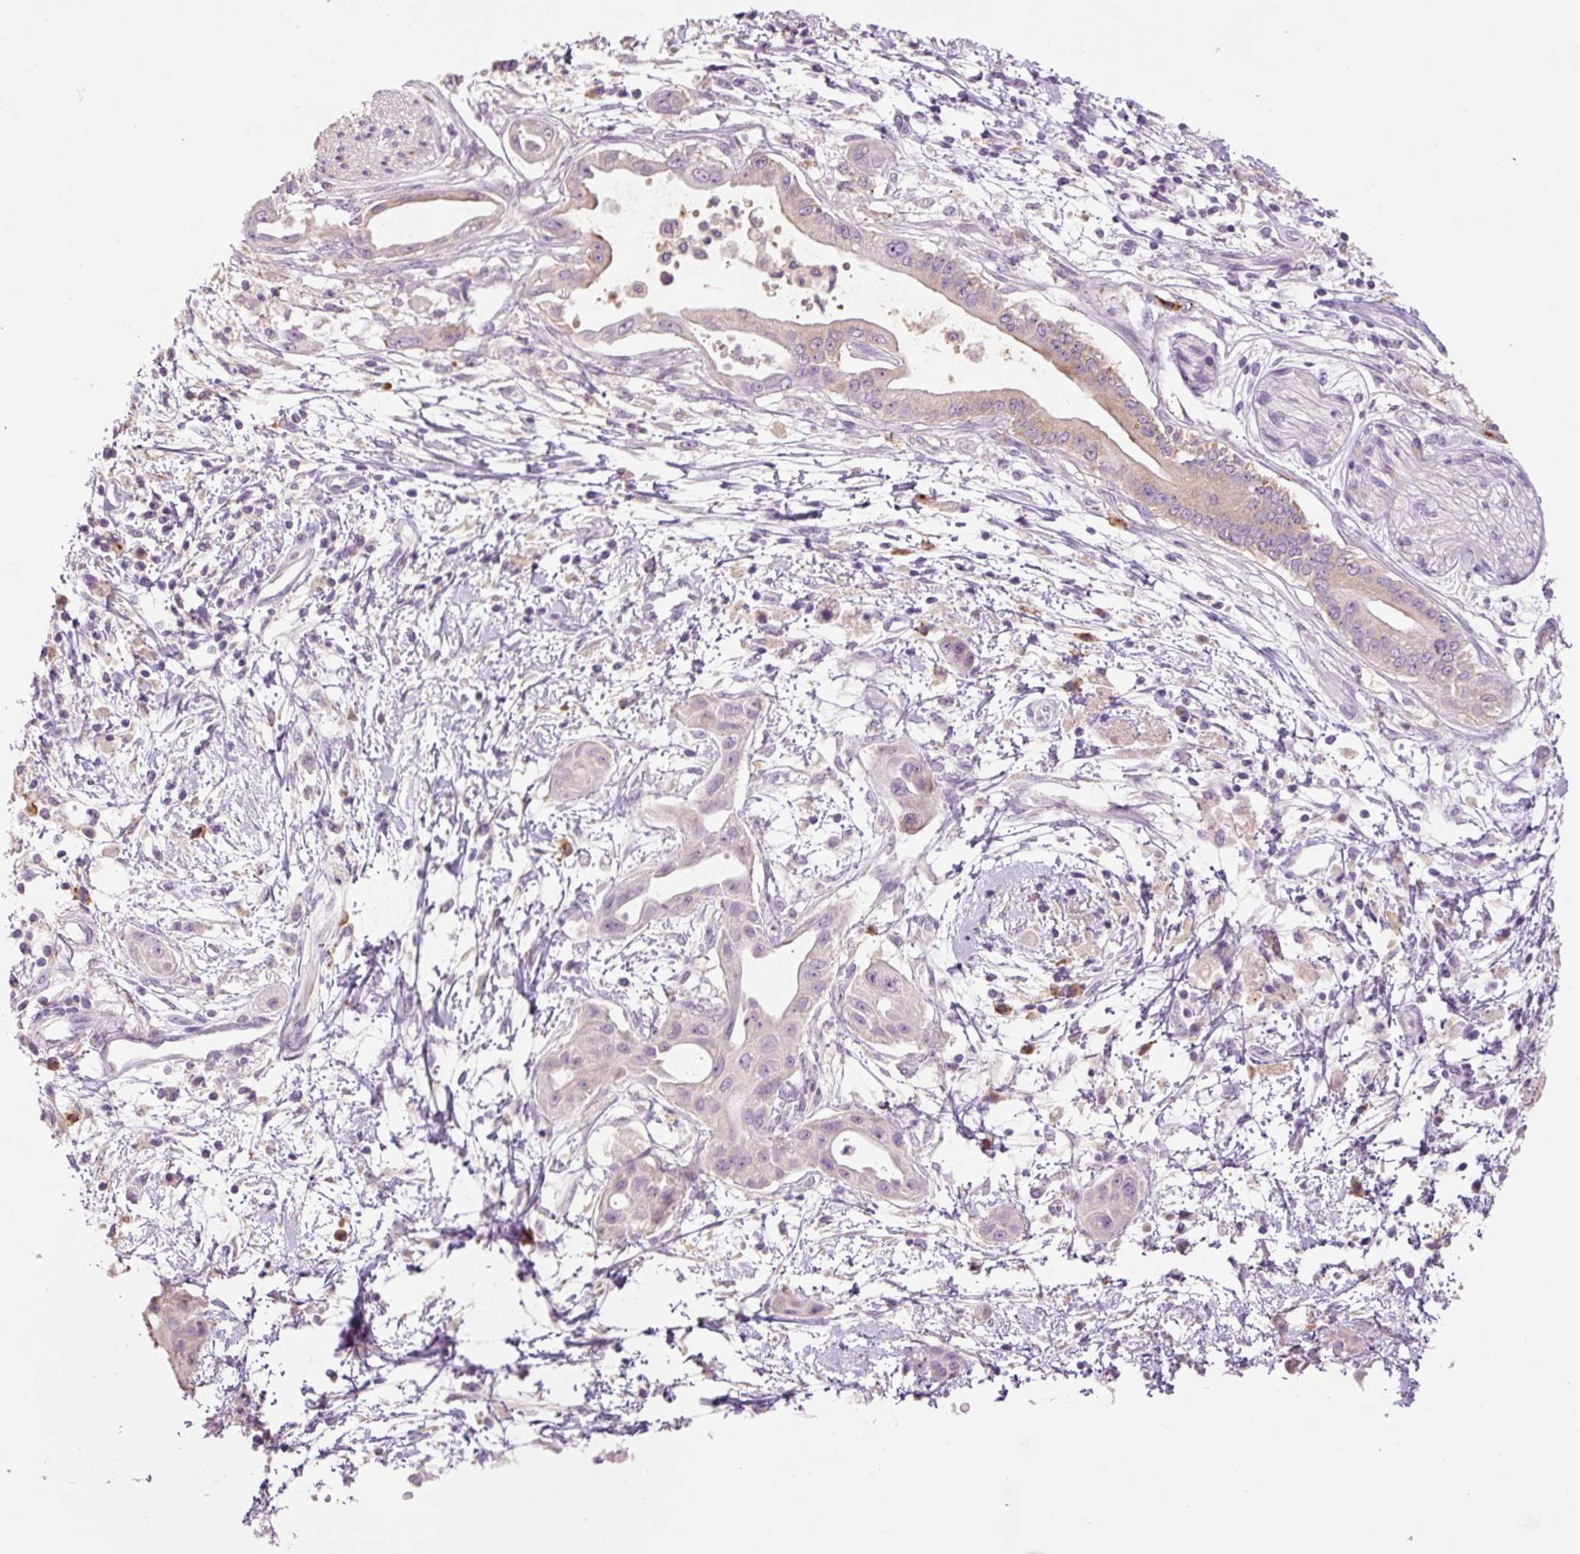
{"staining": {"intensity": "weak", "quantity": "<25%", "location": "cytoplasmic/membranous"}, "tissue": "pancreatic cancer", "cell_type": "Tumor cells", "image_type": "cancer", "snomed": [{"axis": "morphology", "description": "Adenocarcinoma, NOS"}, {"axis": "topography", "description": "Pancreas"}], "caption": "Micrograph shows no significant protein expression in tumor cells of pancreatic cancer. (Brightfield microscopy of DAB (3,3'-diaminobenzidine) IHC at high magnification).", "gene": "HAX1", "patient": {"sex": "male", "age": 68}}